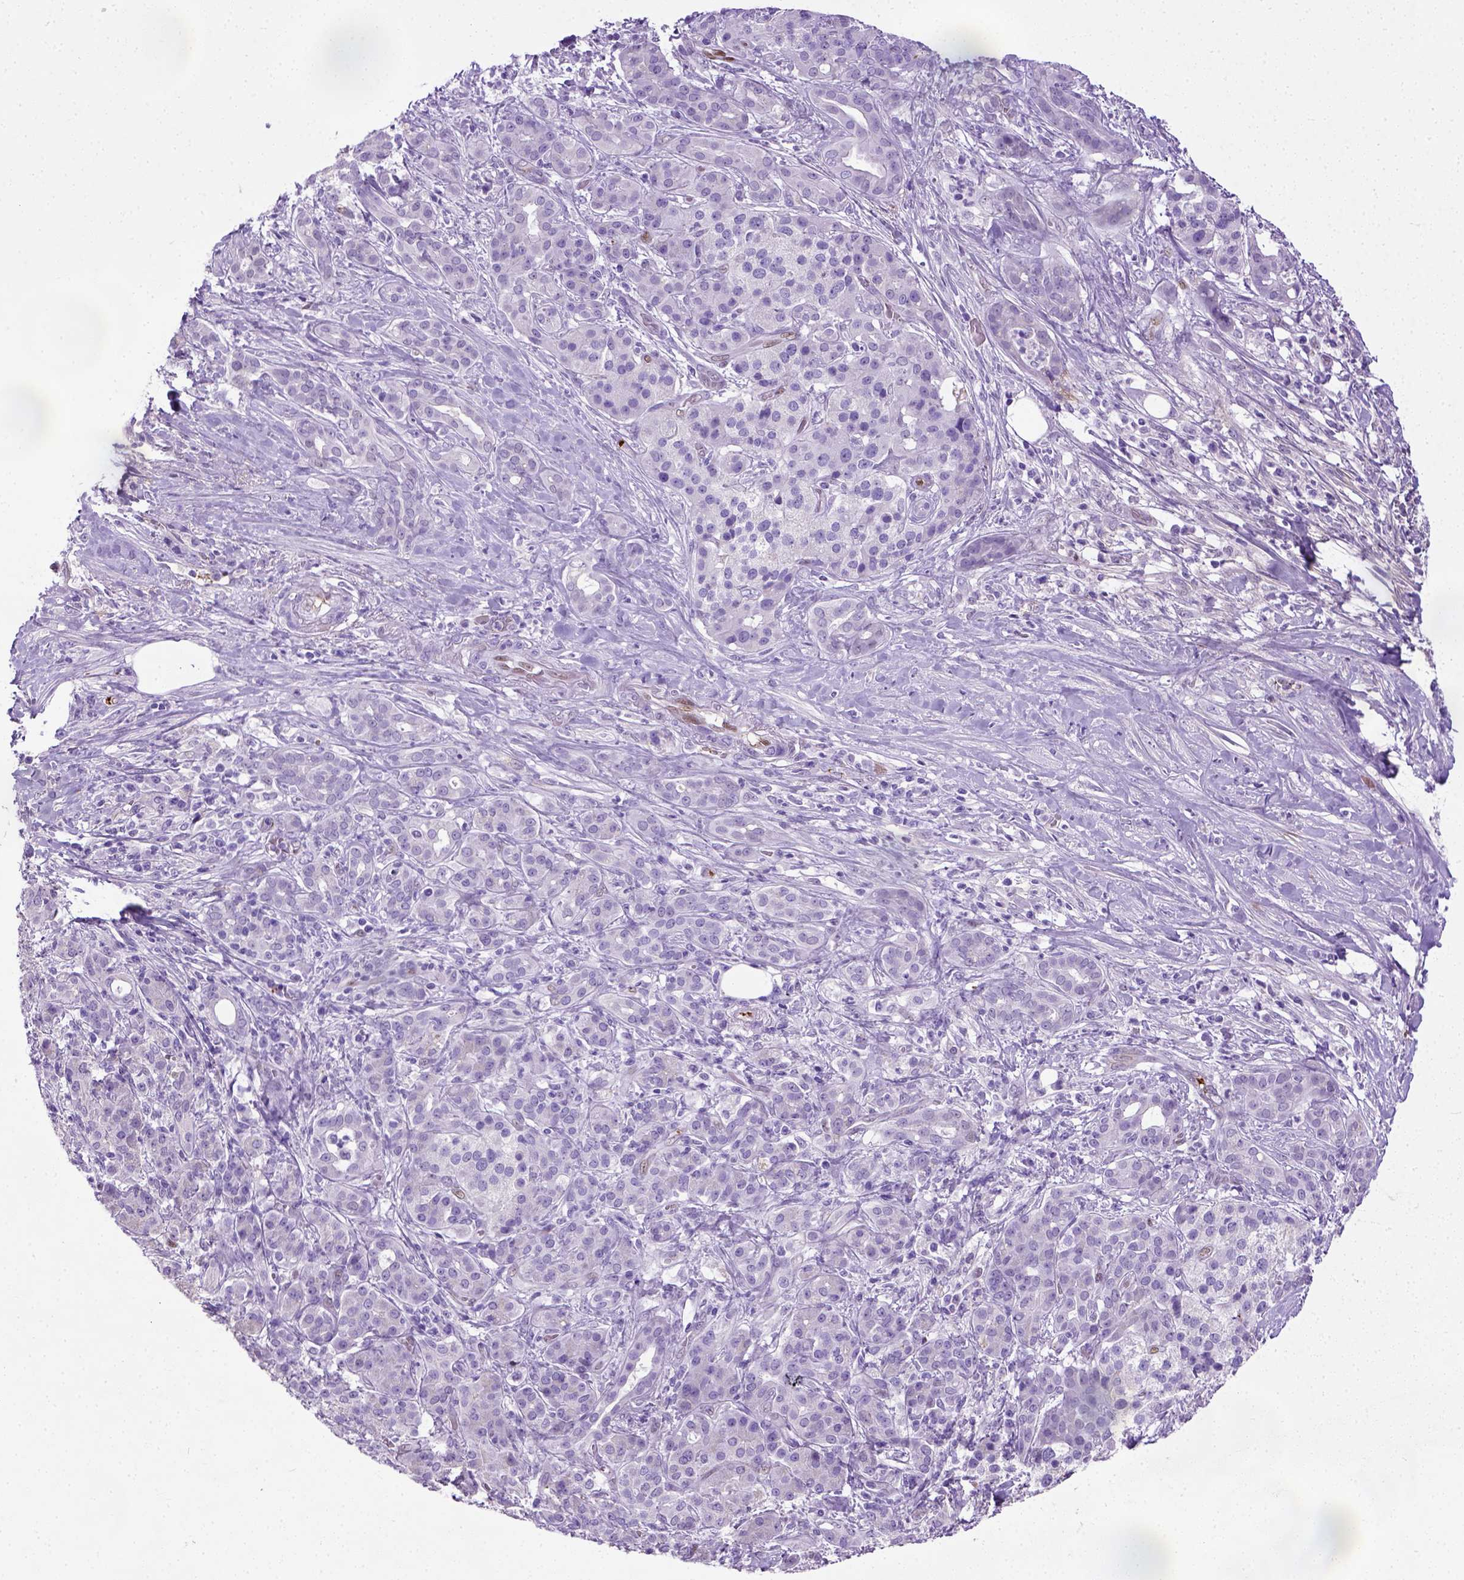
{"staining": {"intensity": "negative", "quantity": "none", "location": "none"}, "tissue": "pancreatic cancer", "cell_type": "Tumor cells", "image_type": "cancer", "snomed": [{"axis": "morphology", "description": "Normal tissue, NOS"}, {"axis": "morphology", "description": "Inflammation, NOS"}, {"axis": "morphology", "description": "Adenocarcinoma, NOS"}, {"axis": "topography", "description": "Pancreas"}], "caption": "DAB immunohistochemical staining of human pancreatic cancer (adenocarcinoma) reveals no significant staining in tumor cells.", "gene": "ADAMTS8", "patient": {"sex": "male", "age": 57}}